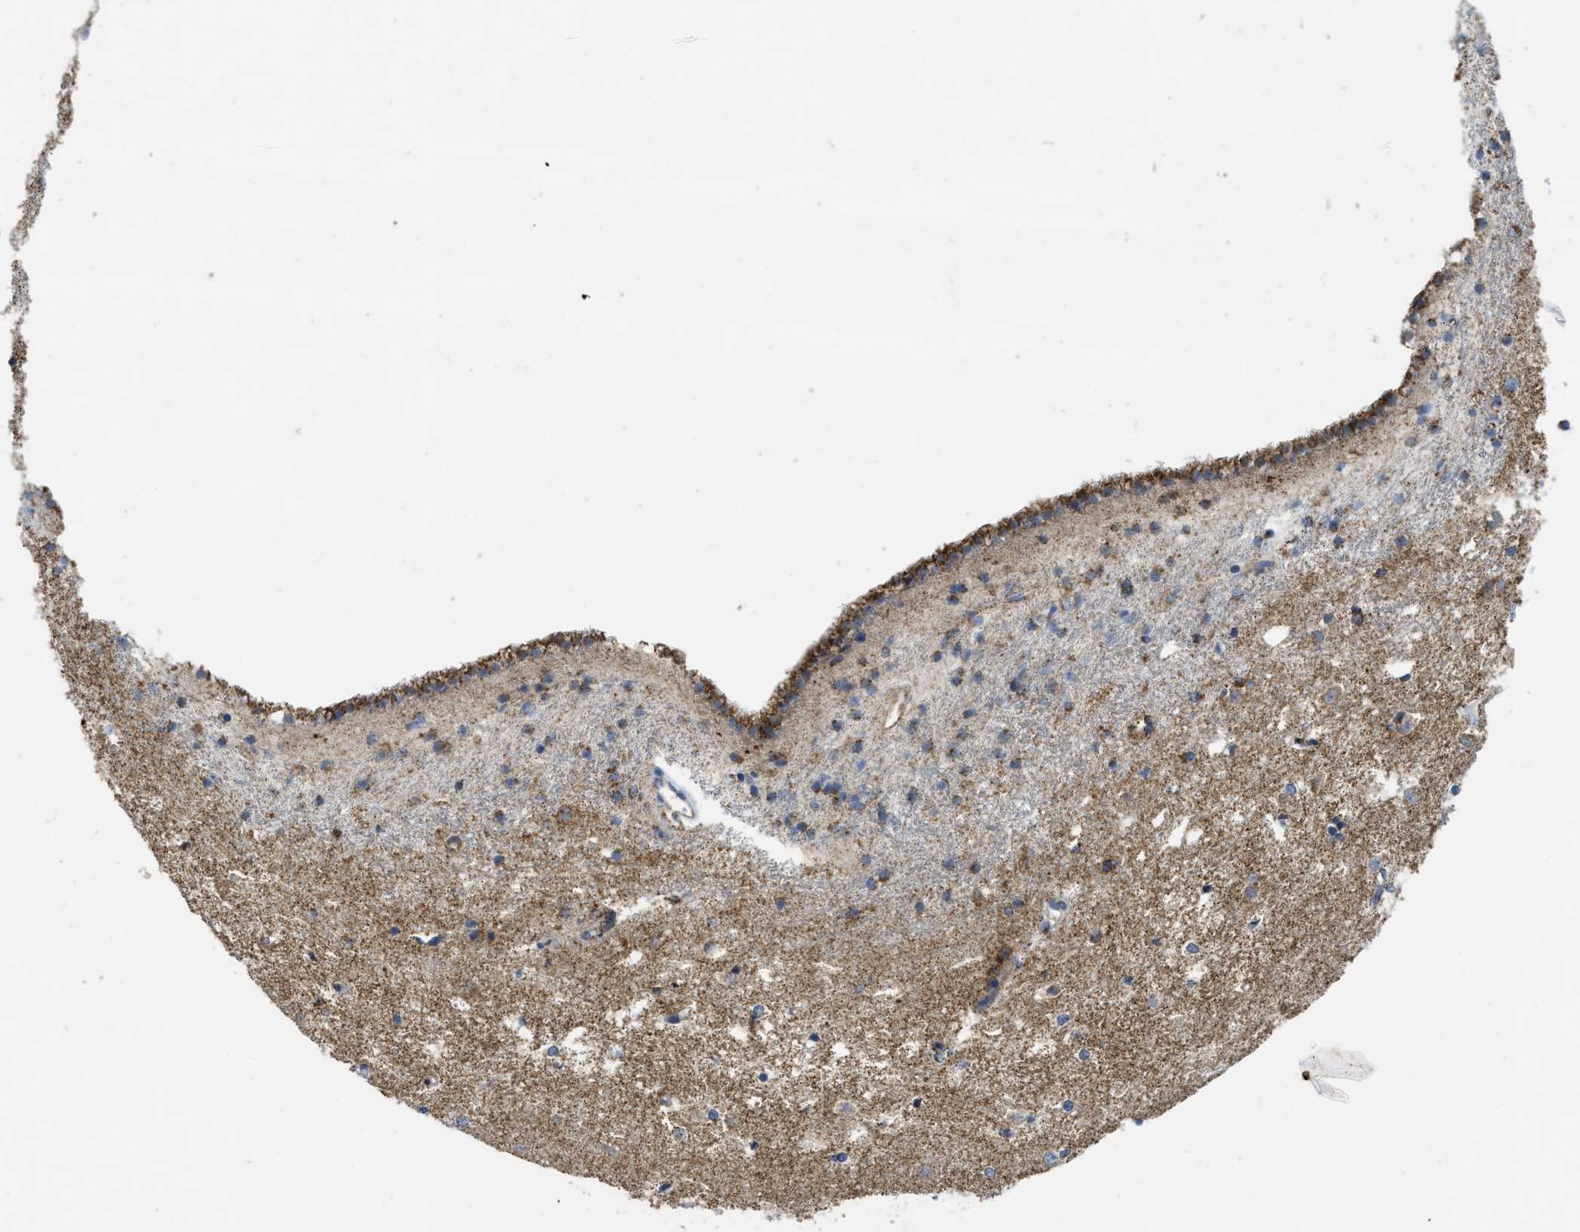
{"staining": {"intensity": "moderate", "quantity": ">75%", "location": "cytoplasmic/membranous"}, "tissue": "caudate", "cell_type": "Glial cells", "image_type": "normal", "snomed": [{"axis": "morphology", "description": "Normal tissue, NOS"}, {"axis": "topography", "description": "Lateral ventricle wall"}], "caption": "Caudate stained with DAB immunohistochemistry reveals medium levels of moderate cytoplasmic/membranous expression in approximately >75% of glial cells. The staining was performed using DAB (3,3'-diaminobenzidine) to visualize the protein expression in brown, while the nuclei were stained in blue with hematoxylin (Magnification: 20x).", "gene": "GATD3", "patient": {"sex": "male", "age": 45}}